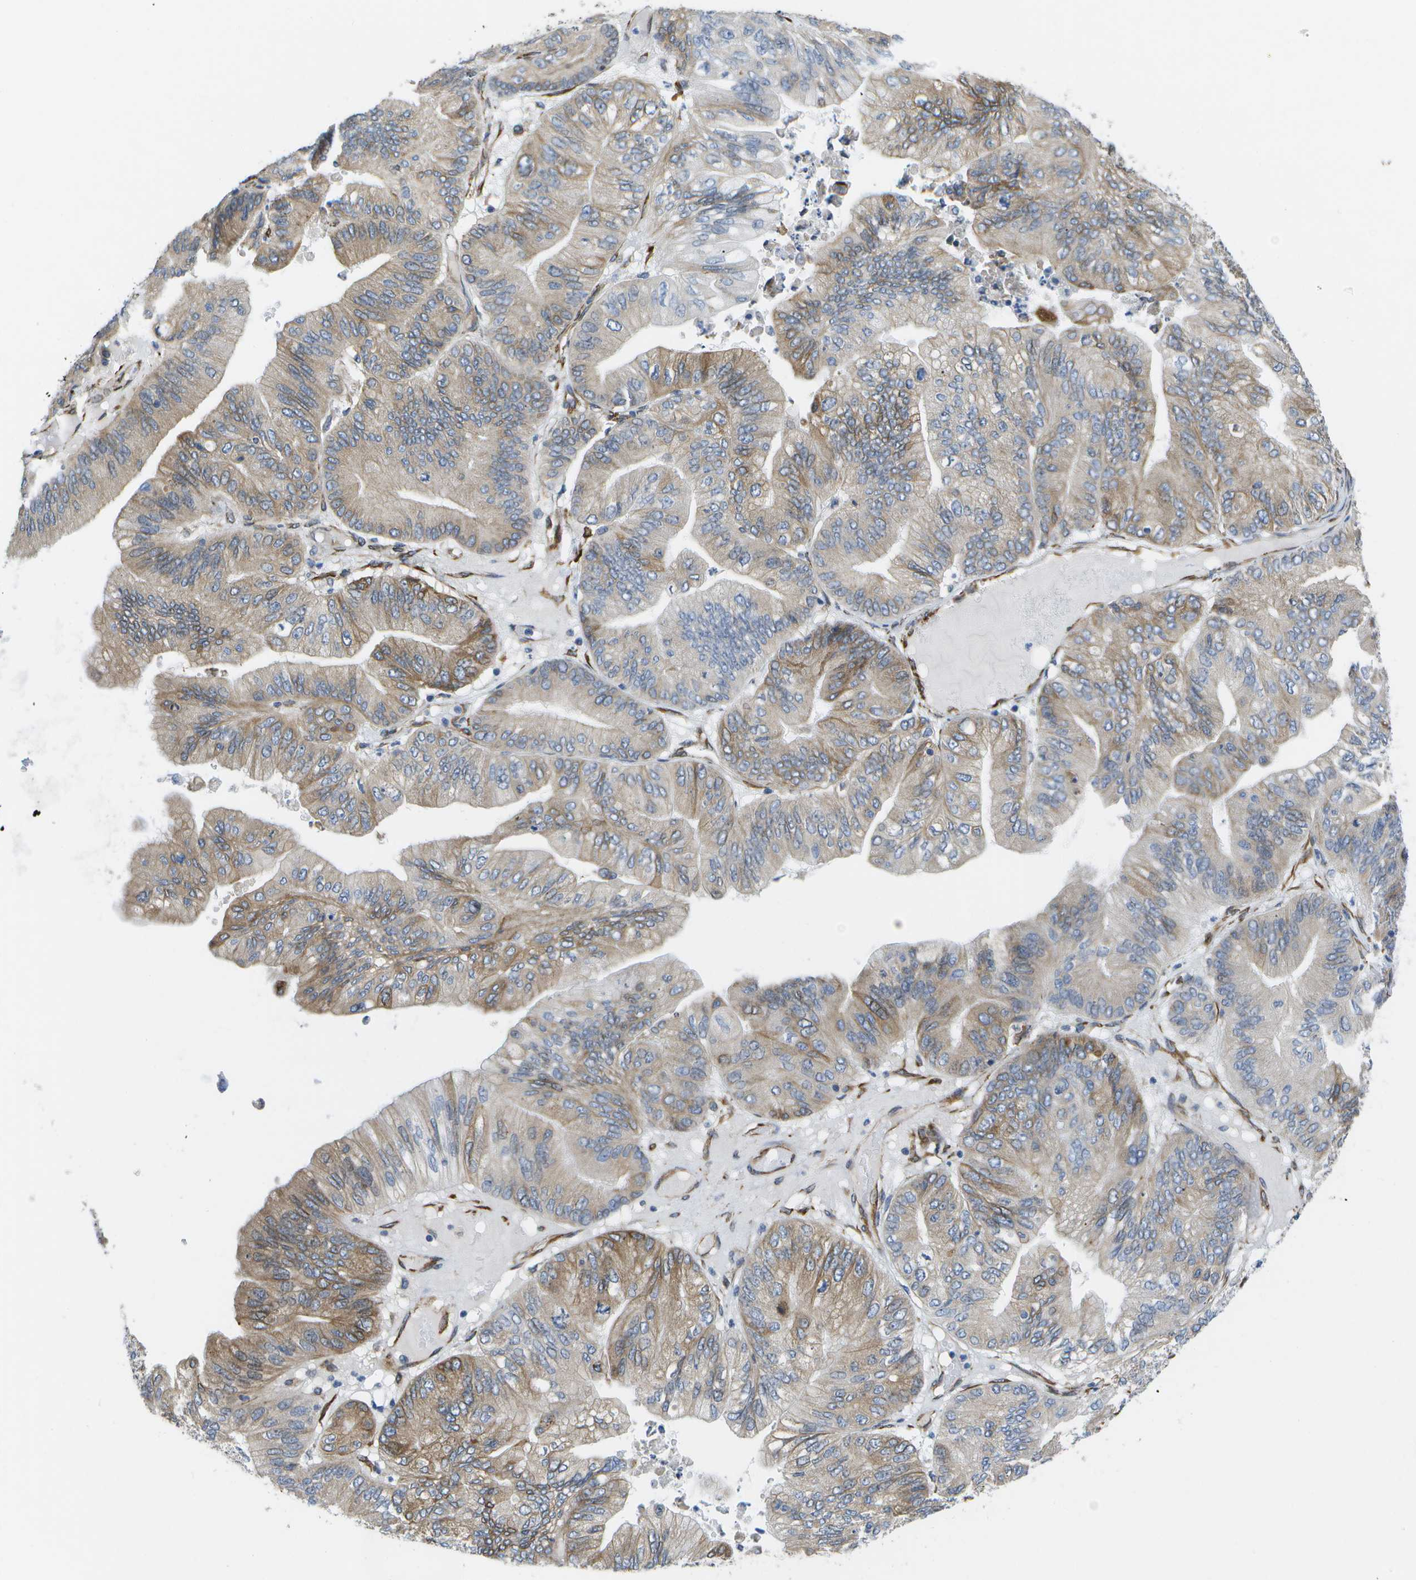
{"staining": {"intensity": "moderate", "quantity": "25%-75%", "location": "cytoplasmic/membranous"}, "tissue": "ovarian cancer", "cell_type": "Tumor cells", "image_type": "cancer", "snomed": [{"axis": "morphology", "description": "Cystadenocarcinoma, mucinous, NOS"}, {"axis": "topography", "description": "Ovary"}], "caption": "Immunohistochemical staining of ovarian mucinous cystadenocarcinoma exhibits medium levels of moderate cytoplasmic/membranous protein positivity in approximately 25%-75% of tumor cells.", "gene": "ZDHHC17", "patient": {"sex": "female", "age": 61}}